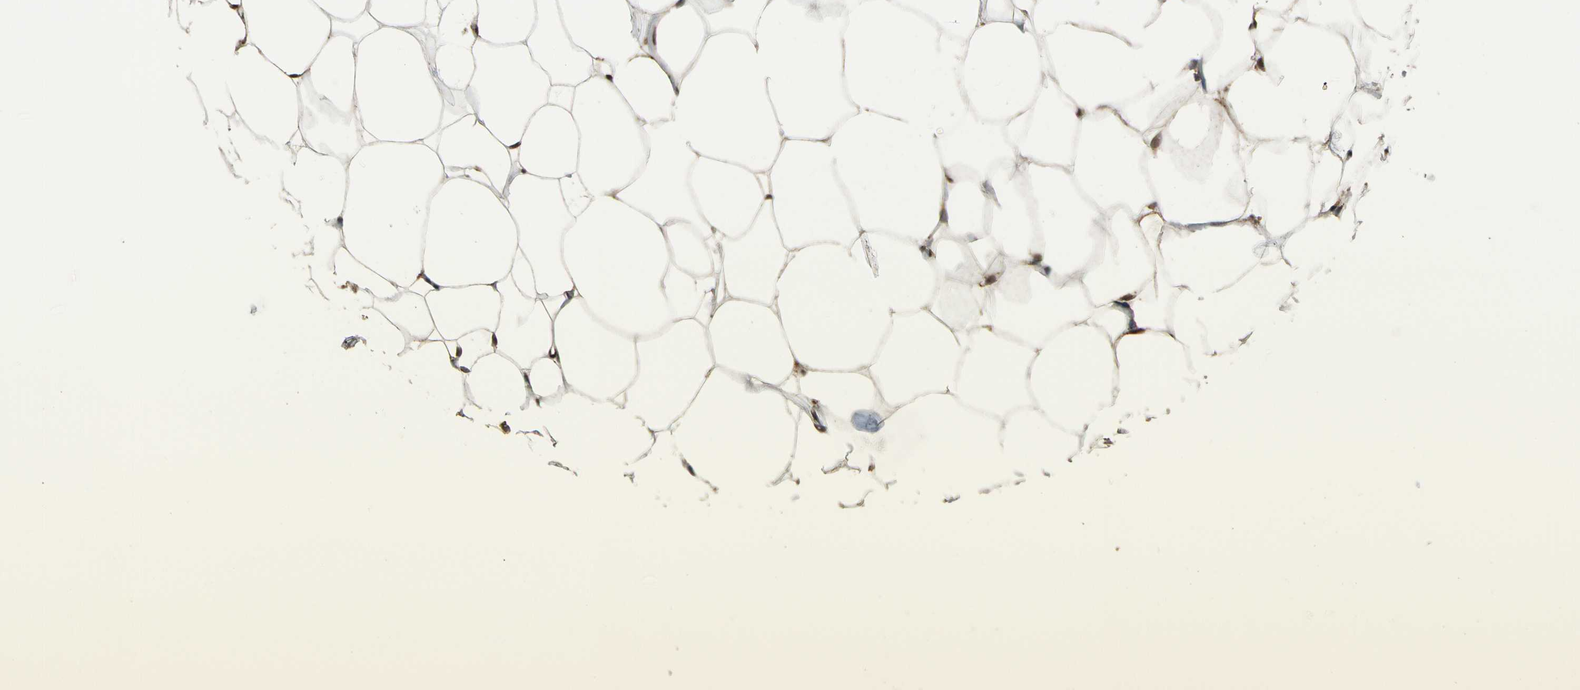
{"staining": {"intensity": "negative", "quantity": "none", "location": "none"}, "tissue": "adipose tissue", "cell_type": "Adipocytes", "image_type": "normal", "snomed": [{"axis": "morphology", "description": "Normal tissue, NOS"}, {"axis": "topography", "description": "Breast"}, {"axis": "topography", "description": "Adipose tissue"}], "caption": "Protein analysis of normal adipose tissue displays no significant expression in adipocytes.", "gene": "LAMTOR1", "patient": {"sex": "female", "age": 25}}